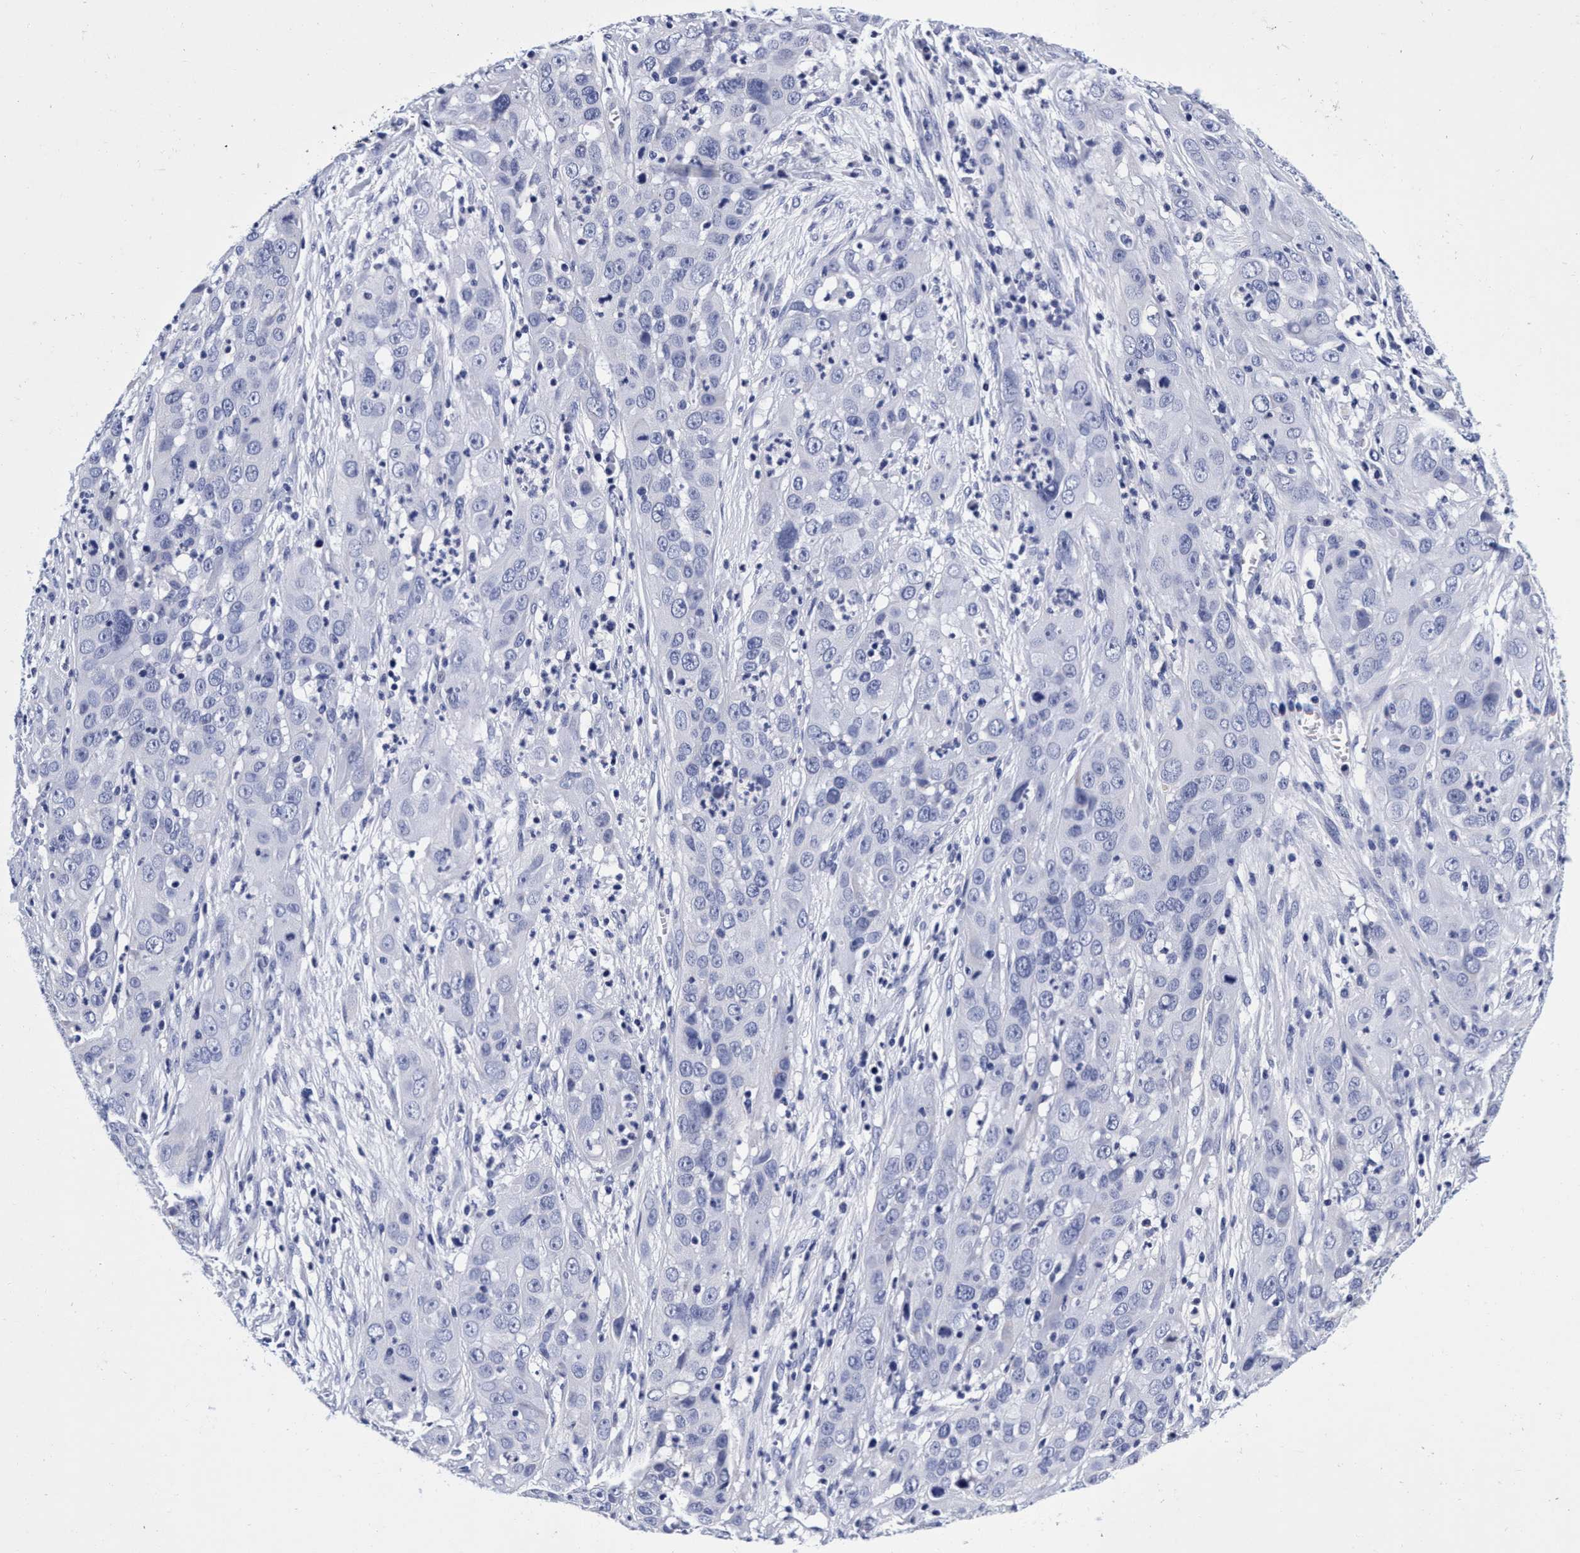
{"staining": {"intensity": "negative", "quantity": "none", "location": "none"}, "tissue": "cervical cancer", "cell_type": "Tumor cells", "image_type": "cancer", "snomed": [{"axis": "morphology", "description": "Squamous cell carcinoma, NOS"}, {"axis": "topography", "description": "Cervix"}], "caption": "Tumor cells show no significant protein staining in cervical cancer (squamous cell carcinoma). (Brightfield microscopy of DAB immunohistochemistry (IHC) at high magnification).", "gene": "PLPPR1", "patient": {"sex": "female", "age": 32}}